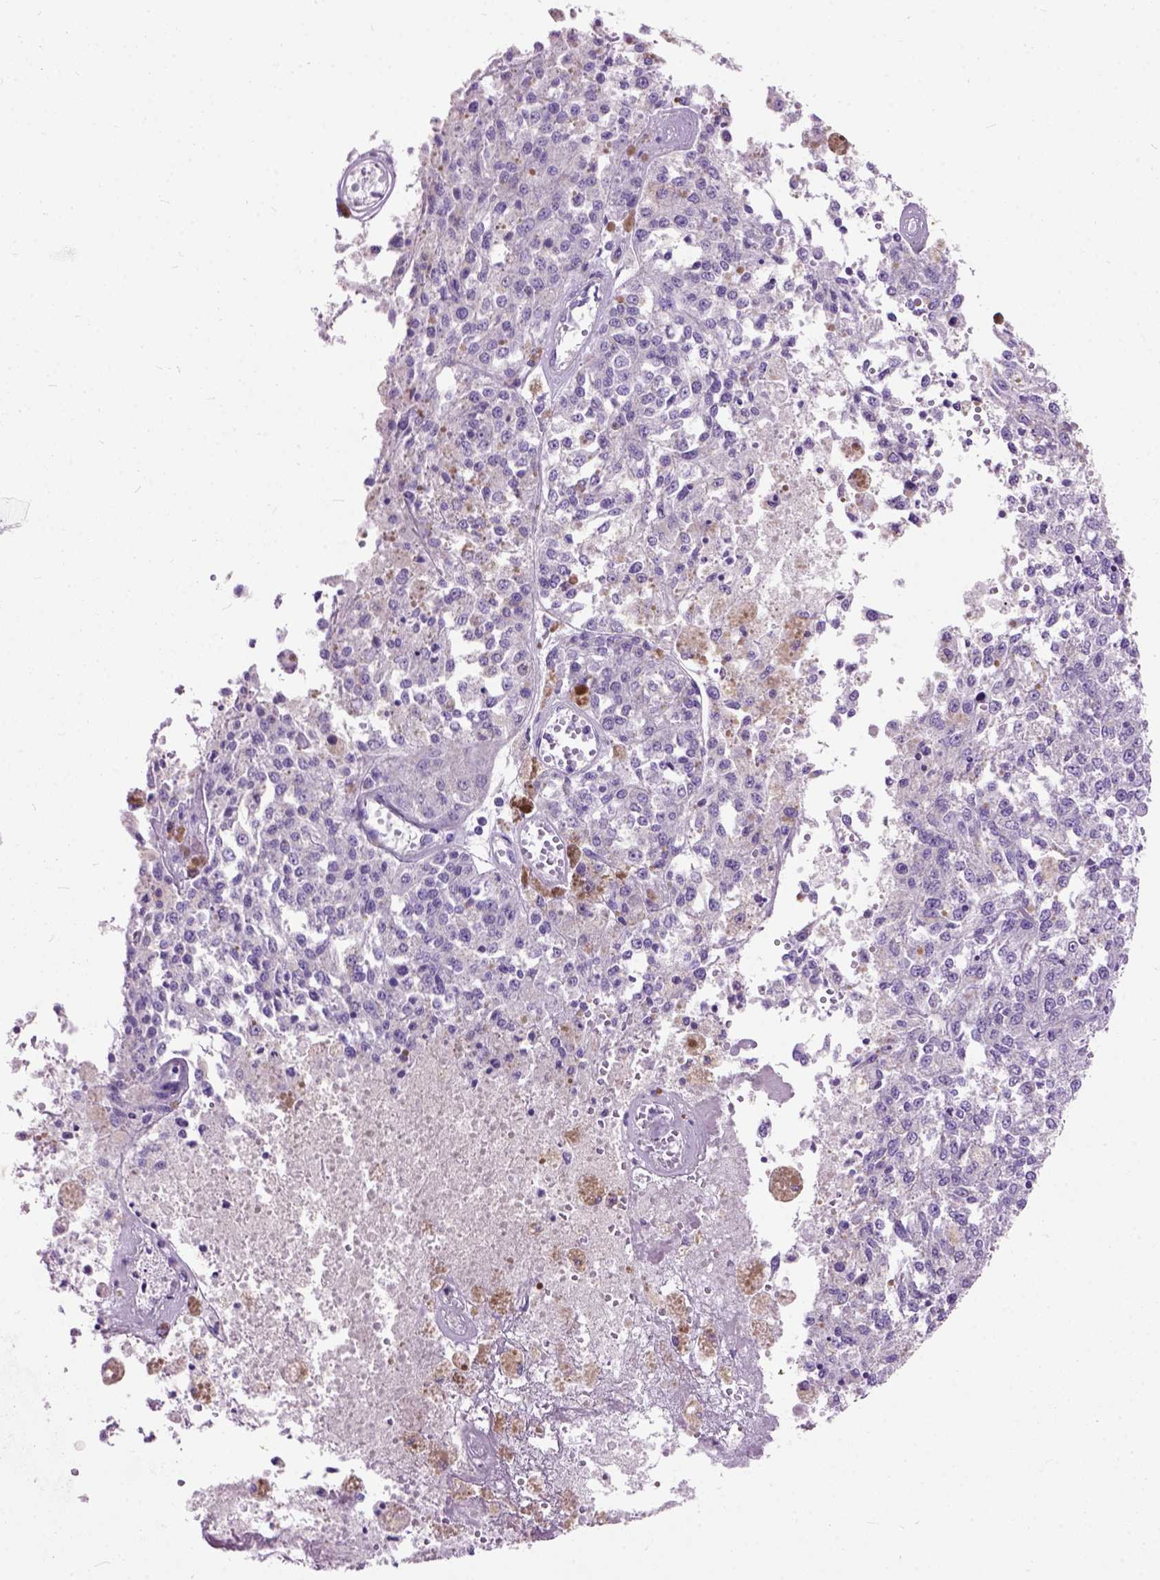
{"staining": {"intensity": "negative", "quantity": "none", "location": "none"}, "tissue": "melanoma", "cell_type": "Tumor cells", "image_type": "cancer", "snomed": [{"axis": "morphology", "description": "Malignant melanoma, Metastatic site"}, {"axis": "topography", "description": "Lymph node"}], "caption": "Histopathology image shows no protein expression in tumor cells of melanoma tissue.", "gene": "MAPT", "patient": {"sex": "female", "age": 64}}